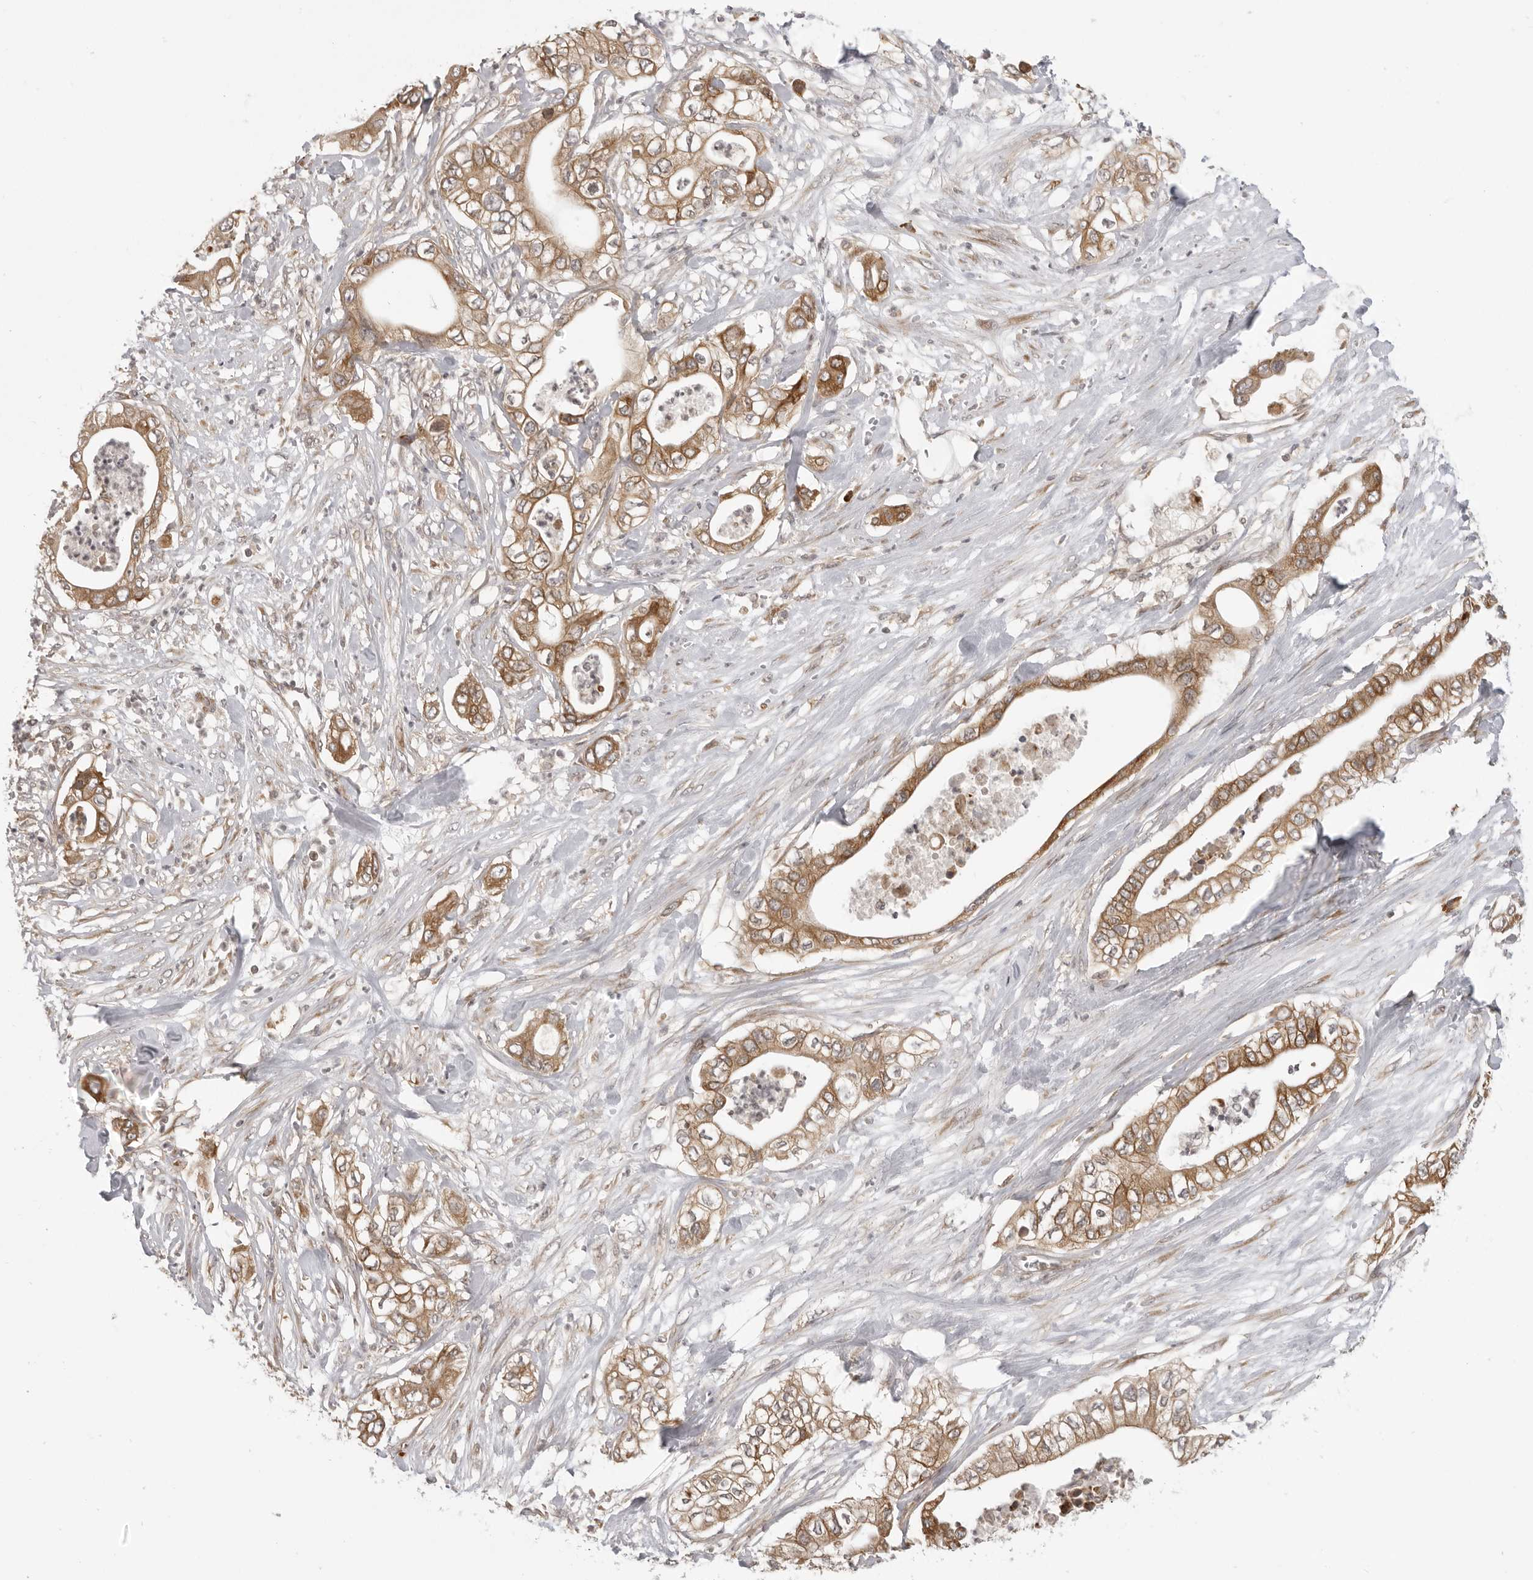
{"staining": {"intensity": "moderate", "quantity": ">75%", "location": "cytoplasmic/membranous"}, "tissue": "pancreatic cancer", "cell_type": "Tumor cells", "image_type": "cancer", "snomed": [{"axis": "morphology", "description": "Adenocarcinoma, NOS"}, {"axis": "topography", "description": "Pancreas"}], "caption": "Immunohistochemistry (IHC) histopathology image of human pancreatic cancer (adenocarcinoma) stained for a protein (brown), which demonstrates medium levels of moderate cytoplasmic/membranous expression in about >75% of tumor cells.", "gene": "PRRC2A", "patient": {"sex": "female", "age": 78}}